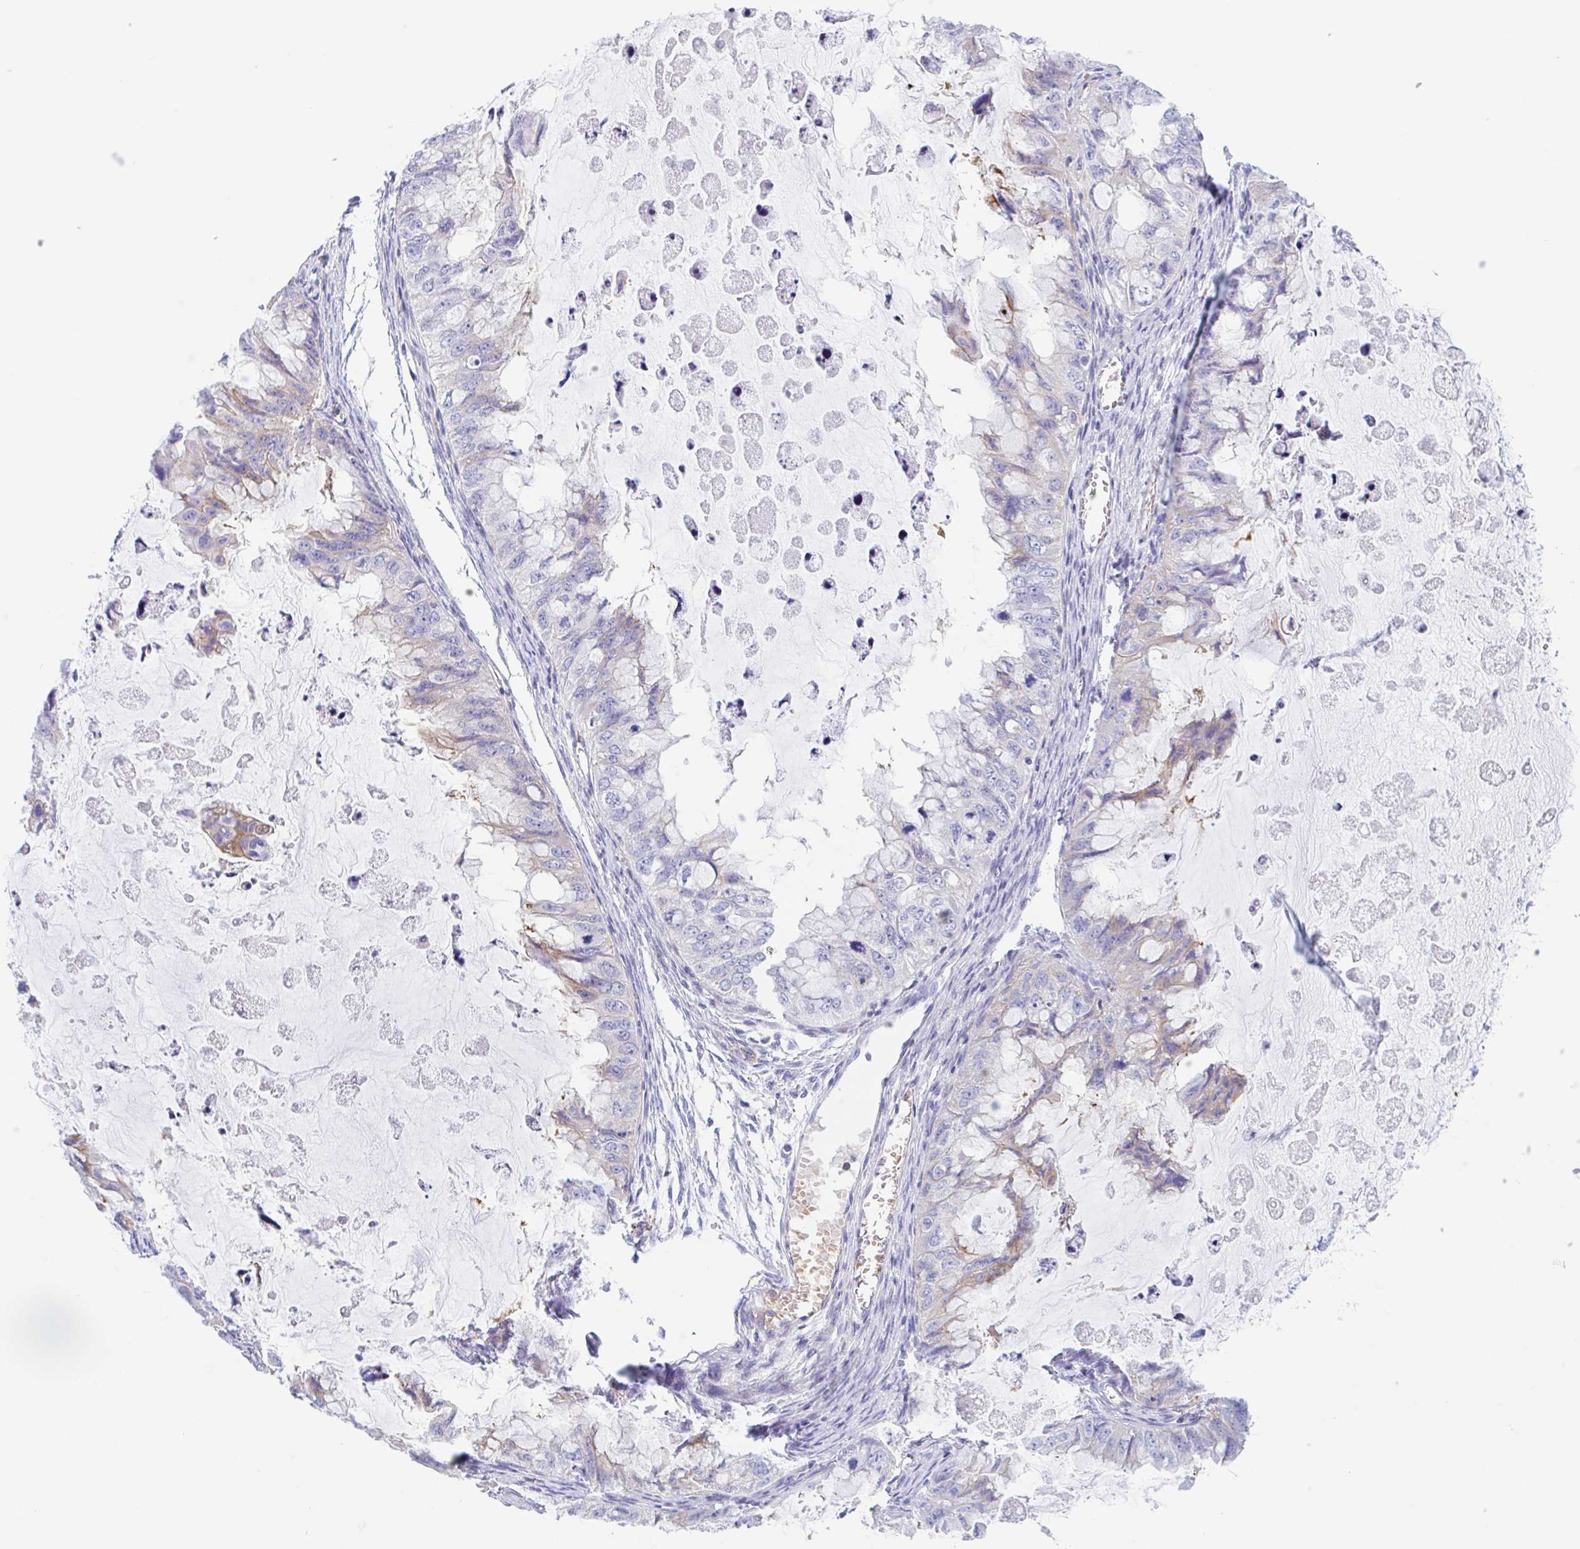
{"staining": {"intensity": "weak", "quantity": "<25%", "location": "cytoplasmic/membranous"}, "tissue": "ovarian cancer", "cell_type": "Tumor cells", "image_type": "cancer", "snomed": [{"axis": "morphology", "description": "Cystadenocarcinoma, mucinous, NOS"}, {"axis": "topography", "description": "Ovary"}], "caption": "This is an immunohistochemistry (IHC) micrograph of mucinous cystadenocarcinoma (ovarian). There is no positivity in tumor cells.", "gene": "ANKRD9", "patient": {"sex": "female", "age": 72}}